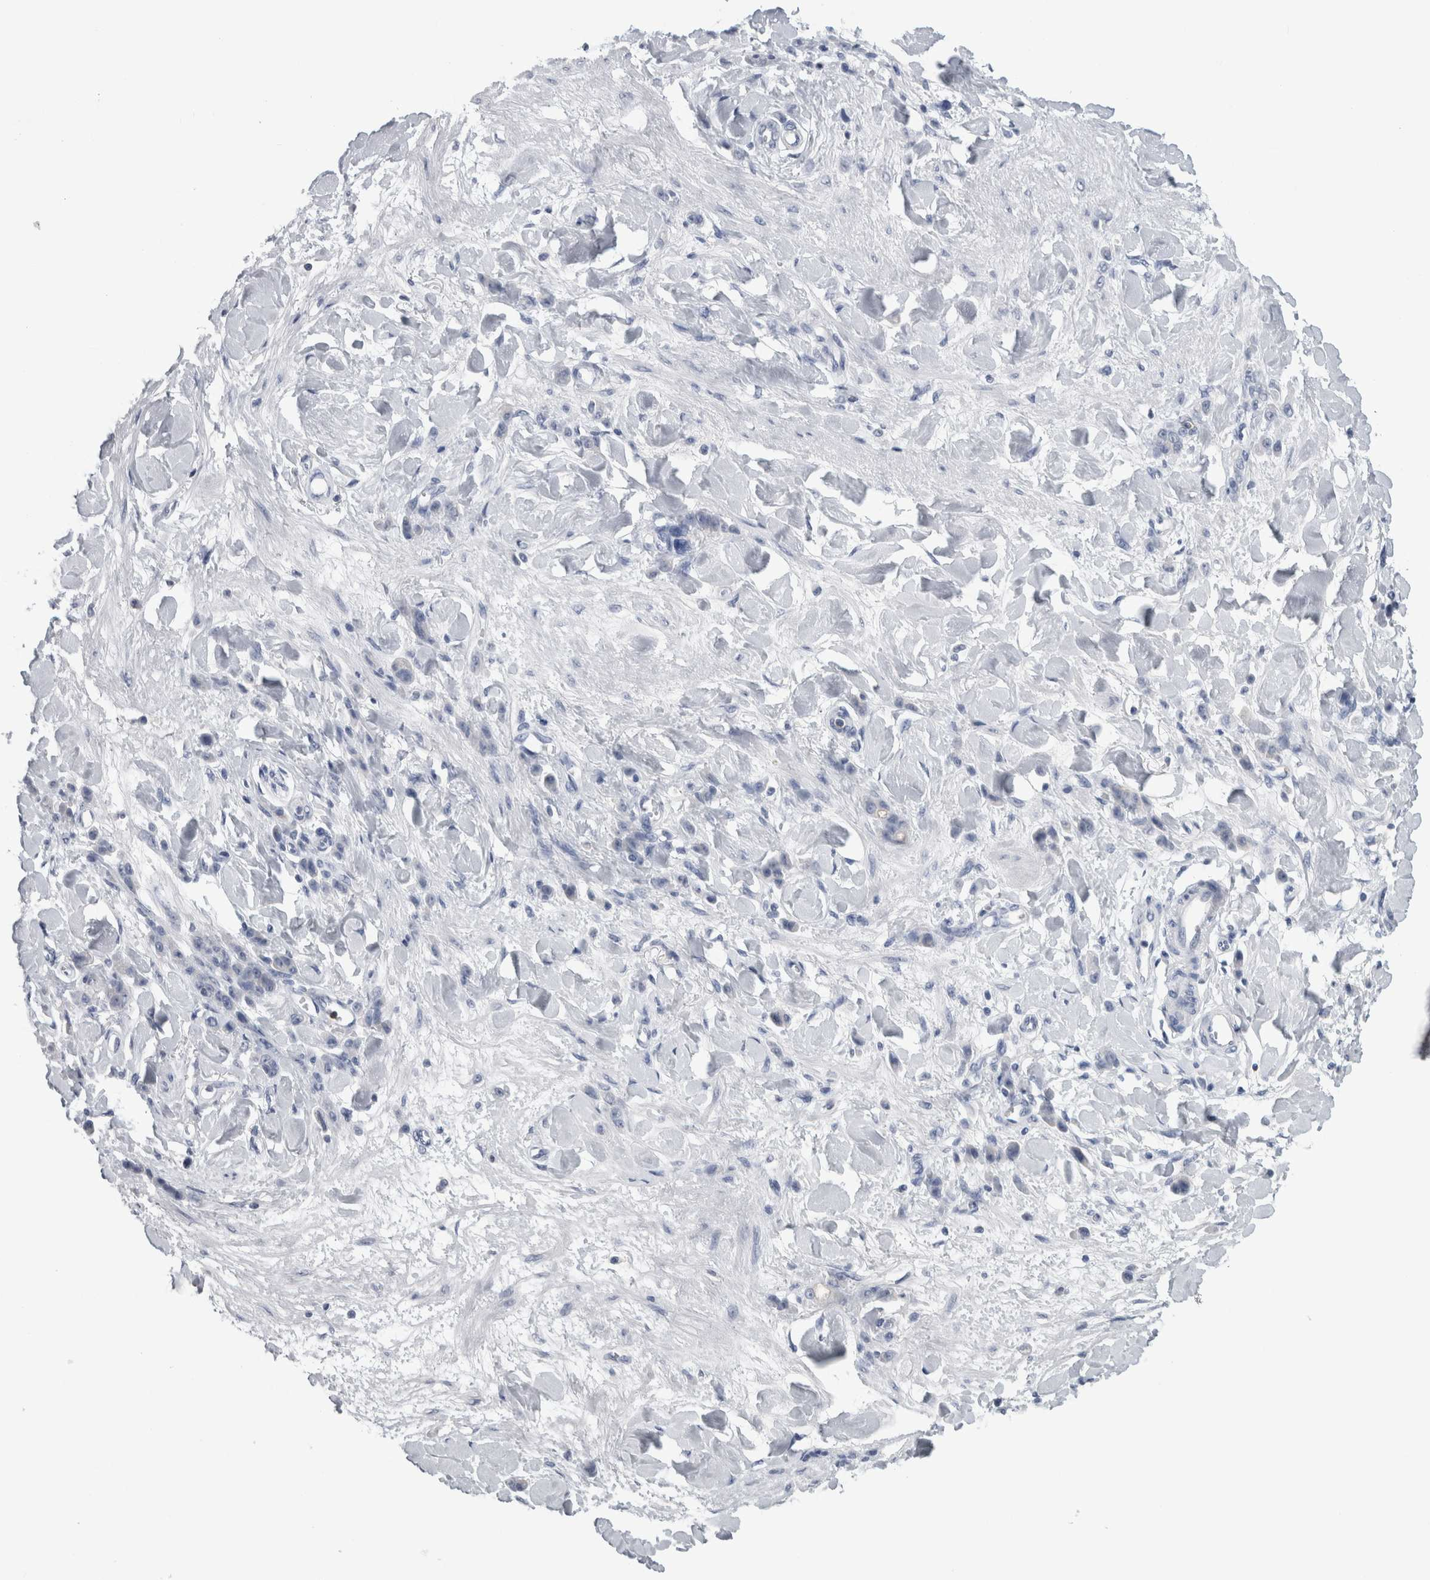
{"staining": {"intensity": "negative", "quantity": "none", "location": "none"}, "tissue": "stomach cancer", "cell_type": "Tumor cells", "image_type": "cancer", "snomed": [{"axis": "morphology", "description": "Normal tissue, NOS"}, {"axis": "morphology", "description": "Adenocarcinoma, NOS"}, {"axis": "topography", "description": "Stomach"}], "caption": "IHC image of human adenocarcinoma (stomach) stained for a protein (brown), which reveals no staining in tumor cells. (Stains: DAB (3,3'-diaminobenzidine) immunohistochemistry with hematoxylin counter stain, Microscopy: brightfield microscopy at high magnification).", "gene": "ANKFY1", "patient": {"sex": "male", "age": 82}}